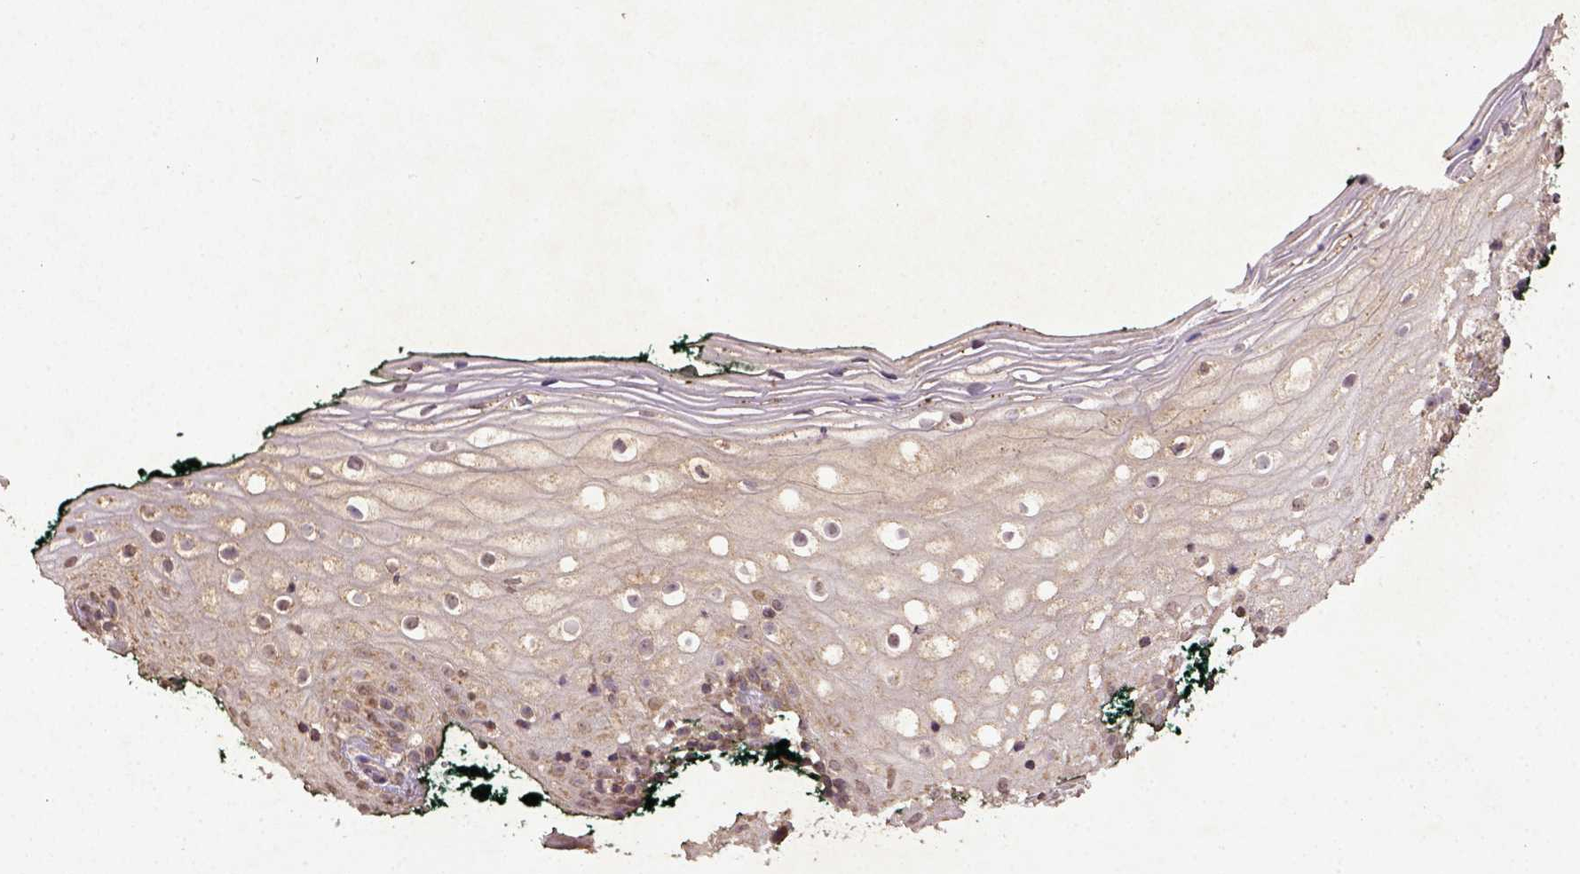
{"staining": {"intensity": "moderate", "quantity": "25%-75%", "location": "cytoplasmic/membranous"}, "tissue": "vagina", "cell_type": "Squamous epithelial cells", "image_type": "normal", "snomed": [{"axis": "morphology", "description": "Normal tissue, NOS"}, {"axis": "topography", "description": "Vagina"}], "caption": "Immunohistochemistry (IHC) staining of unremarkable vagina, which reveals medium levels of moderate cytoplasmic/membranous staining in approximately 25%-75% of squamous epithelial cells indicating moderate cytoplasmic/membranous protein expression. The staining was performed using DAB (brown) for protein detection and nuclei were counterstained in hematoxylin (blue).", "gene": "MT", "patient": {"sex": "female", "age": 47}}